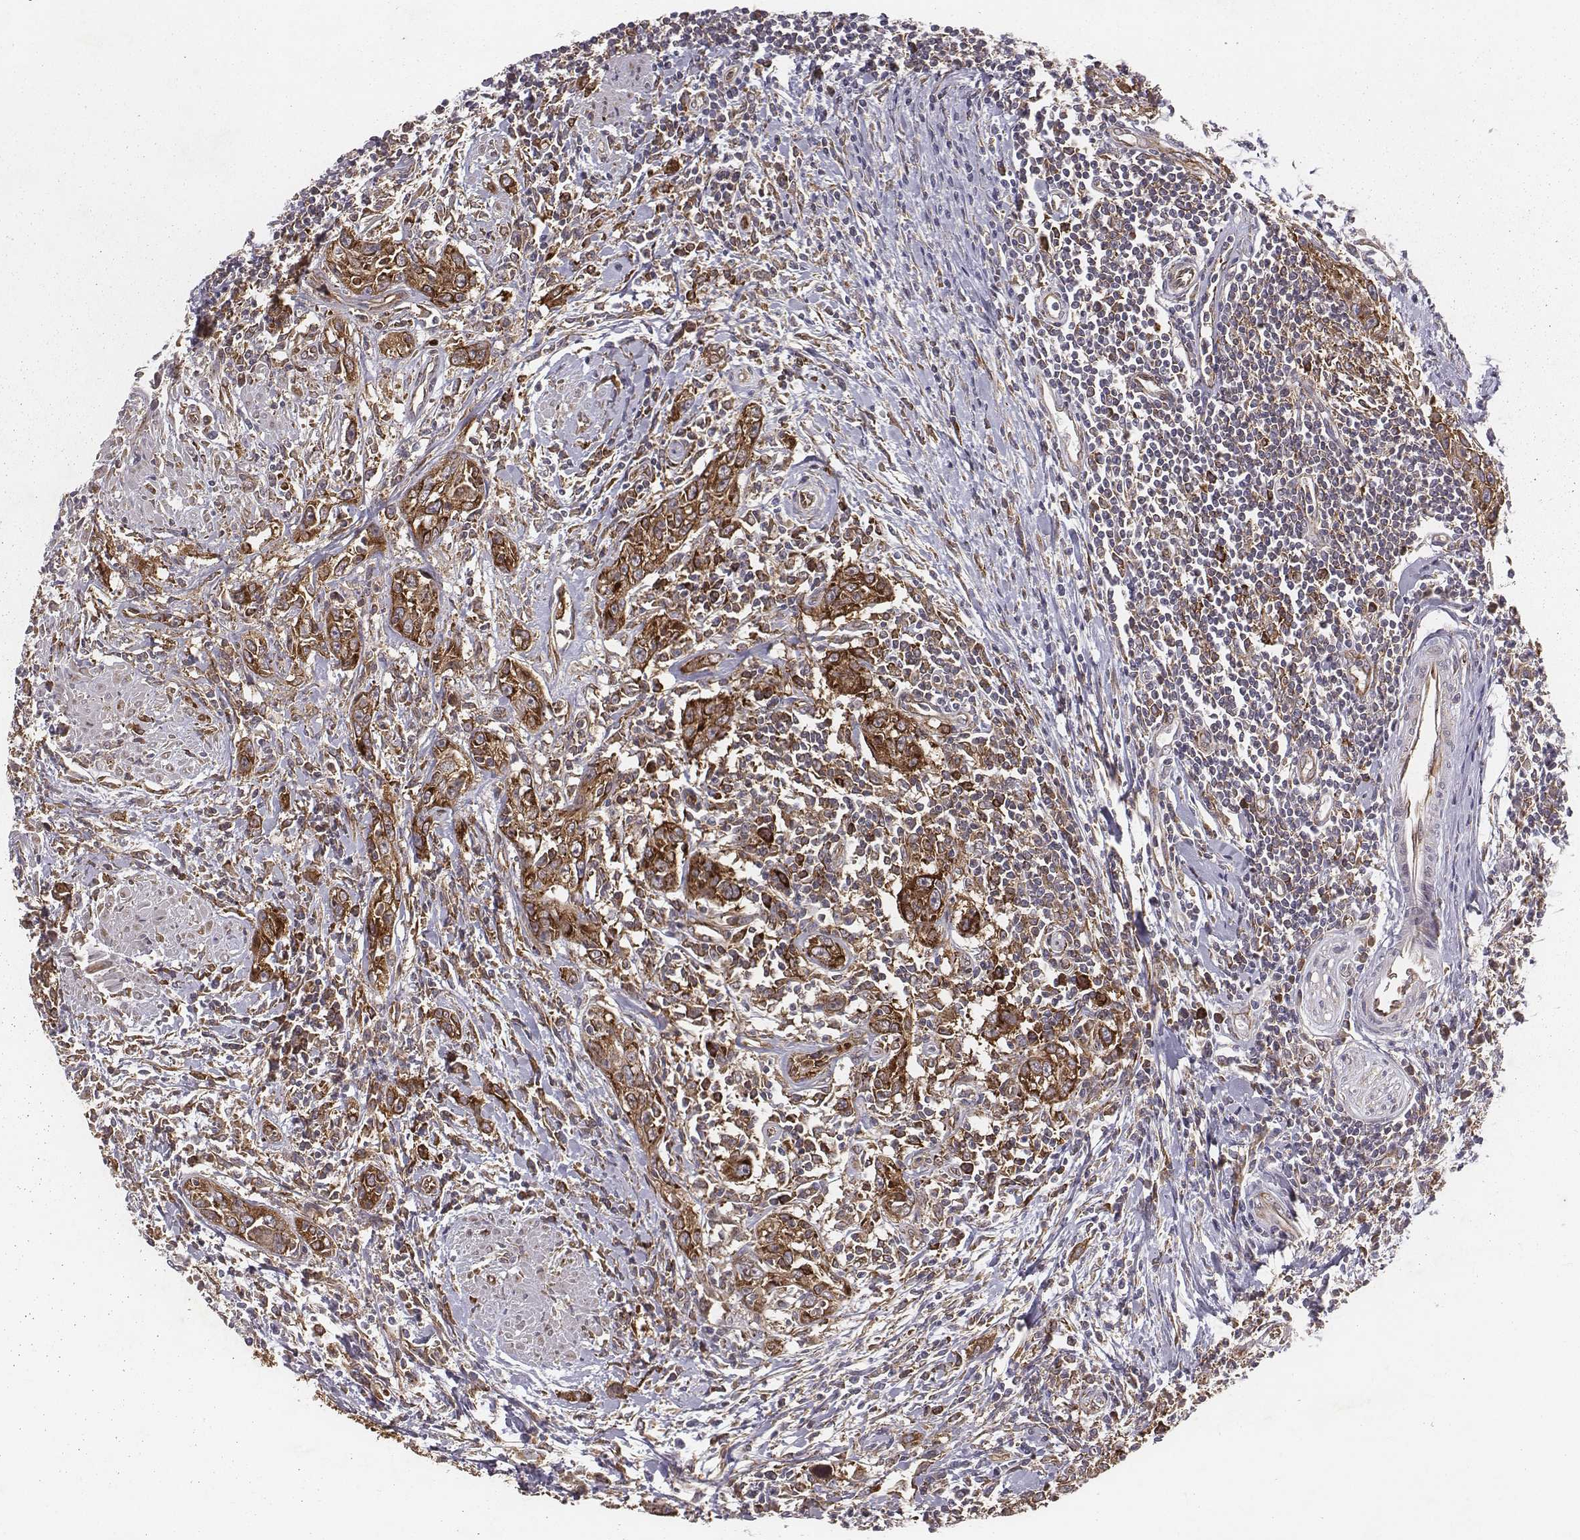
{"staining": {"intensity": "strong", "quantity": ">75%", "location": "cytoplasmic/membranous"}, "tissue": "urothelial cancer", "cell_type": "Tumor cells", "image_type": "cancer", "snomed": [{"axis": "morphology", "description": "Urothelial carcinoma, High grade"}, {"axis": "topography", "description": "Urinary bladder"}], "caption": "A brown stain shows strong cytoplasmic/membranous staining of a protein in human urothelial cancer tumor cells. Nuclei are stained in blue.", "gene": "TXLNA", "patient": {"sex": "male", "age": 83}}